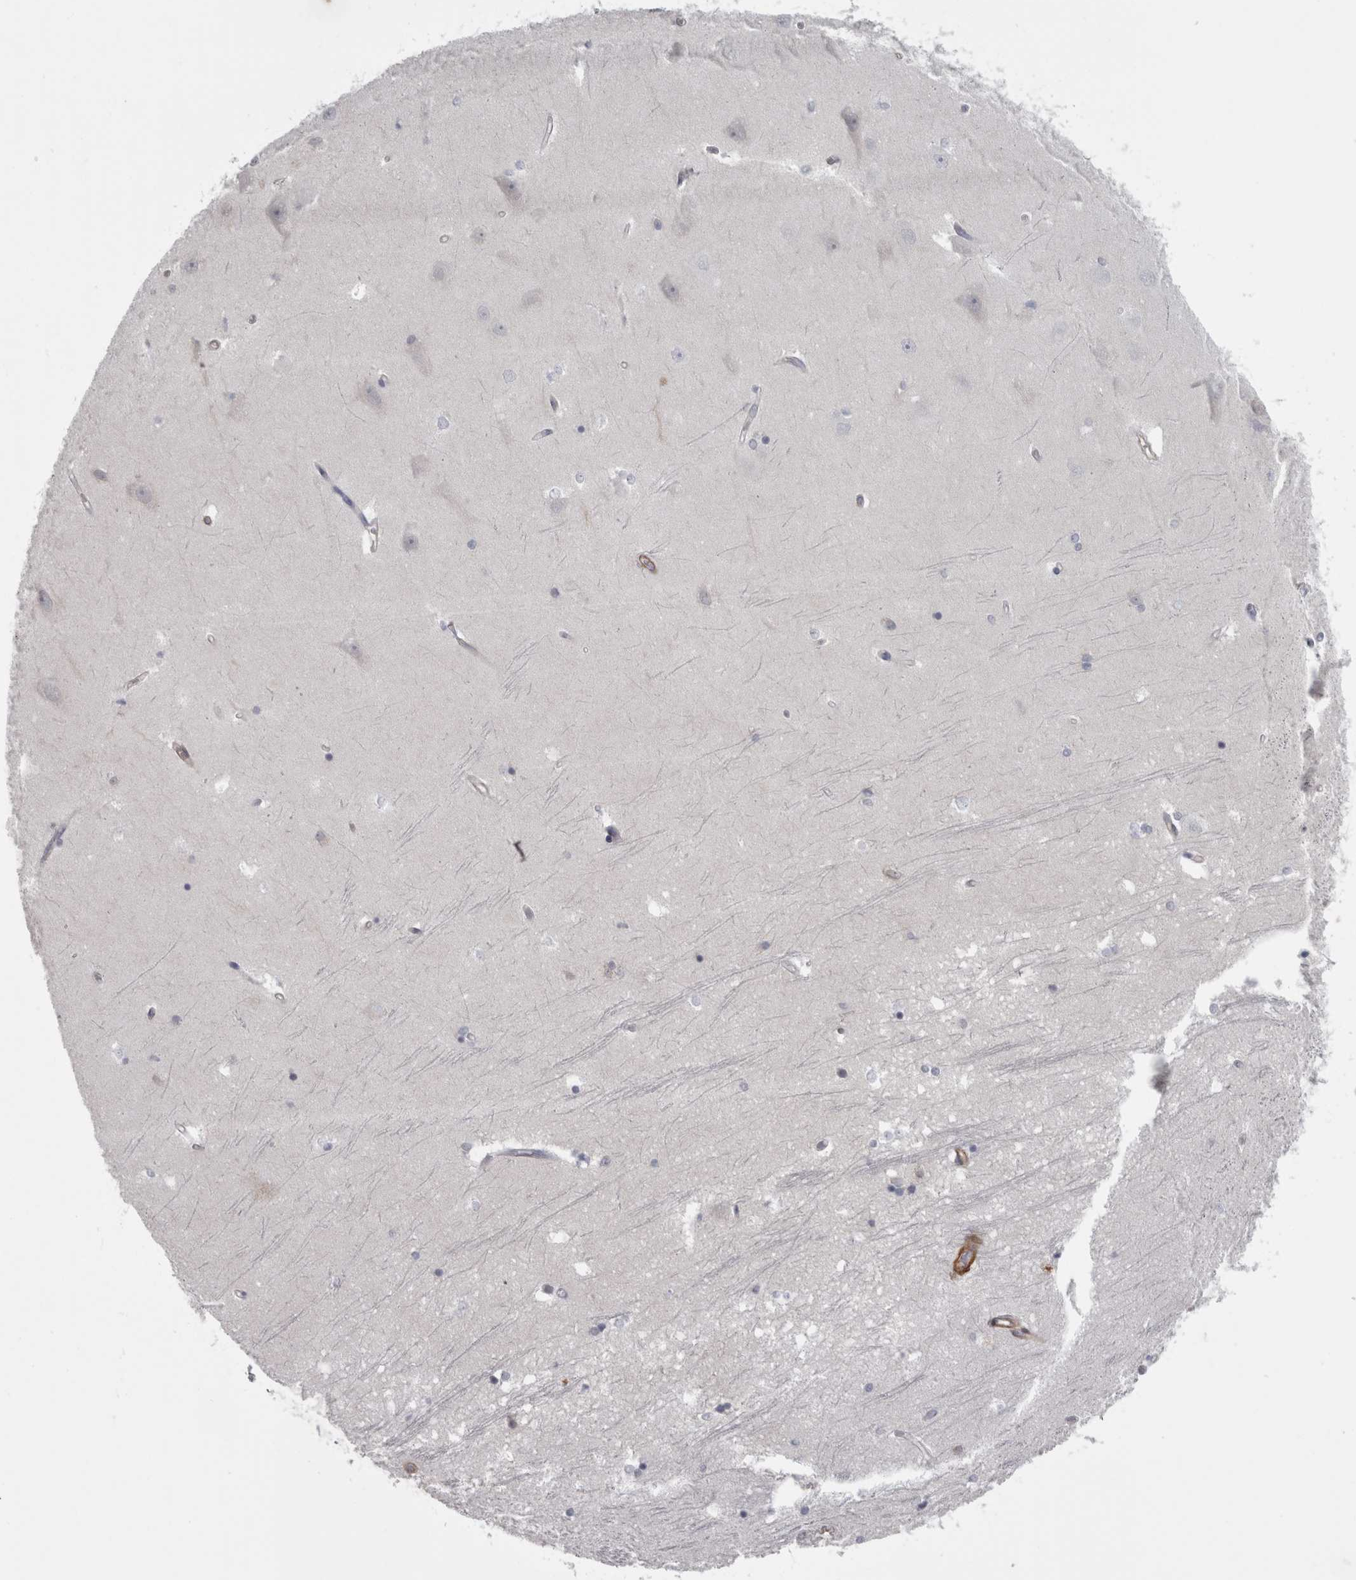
{"staining": {"intensity": "negative", "quantity": "none", "location": "none"}, "tissue": "hippocampus", "cell_type": "Glial cells", "image_type": "normal", "snomed": [{"axis": "morphology", "description": "Normal tissue, NOS"}, {"axis": "topography", "description": "Hippocampus"}], "caption": "Glial cells show no significant positivity in unremarkable hippocampus. Nuclei are stained in blue.", "gene": "PPP1R12B", "patient": {"sex": "male", "age": 45}}